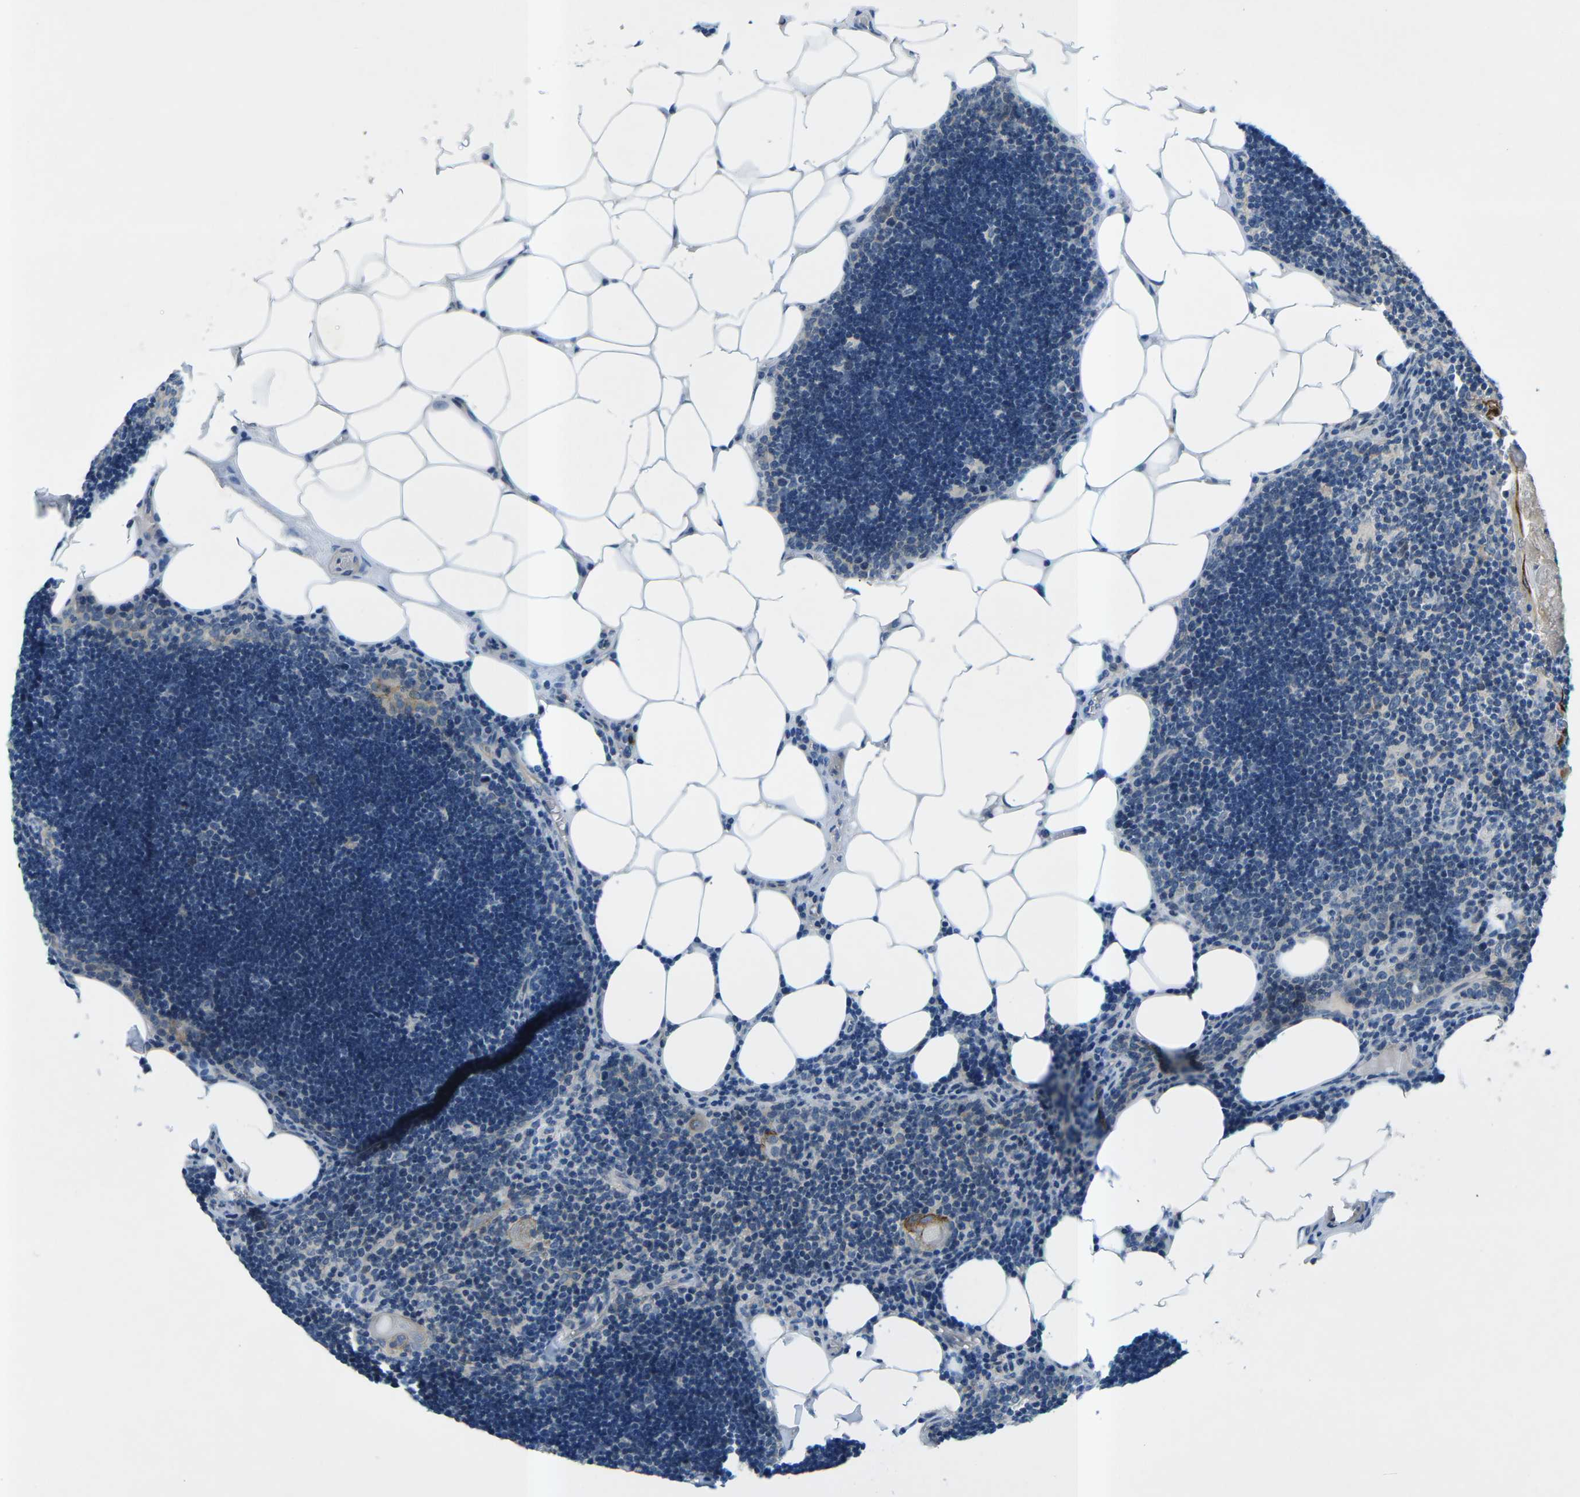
{"staining": {"intensity": "negative", "quantity": "none", "location": "none"}, "tissue": "lymph node", "cell_type": "Germinal center cells", "image_type": "normal", "snomed": [{"axis": "morphology", "description": "Normal tissue, NOS"}, {"axis": "topography", "description": "Lymph node"}], "caption": "Lymph node stained for a protein using immunohistochemistry (IHC) reveals no expression germinal center cells.", "gene": "CTNND1", "patient": {"sex": "male", "age": 33}}